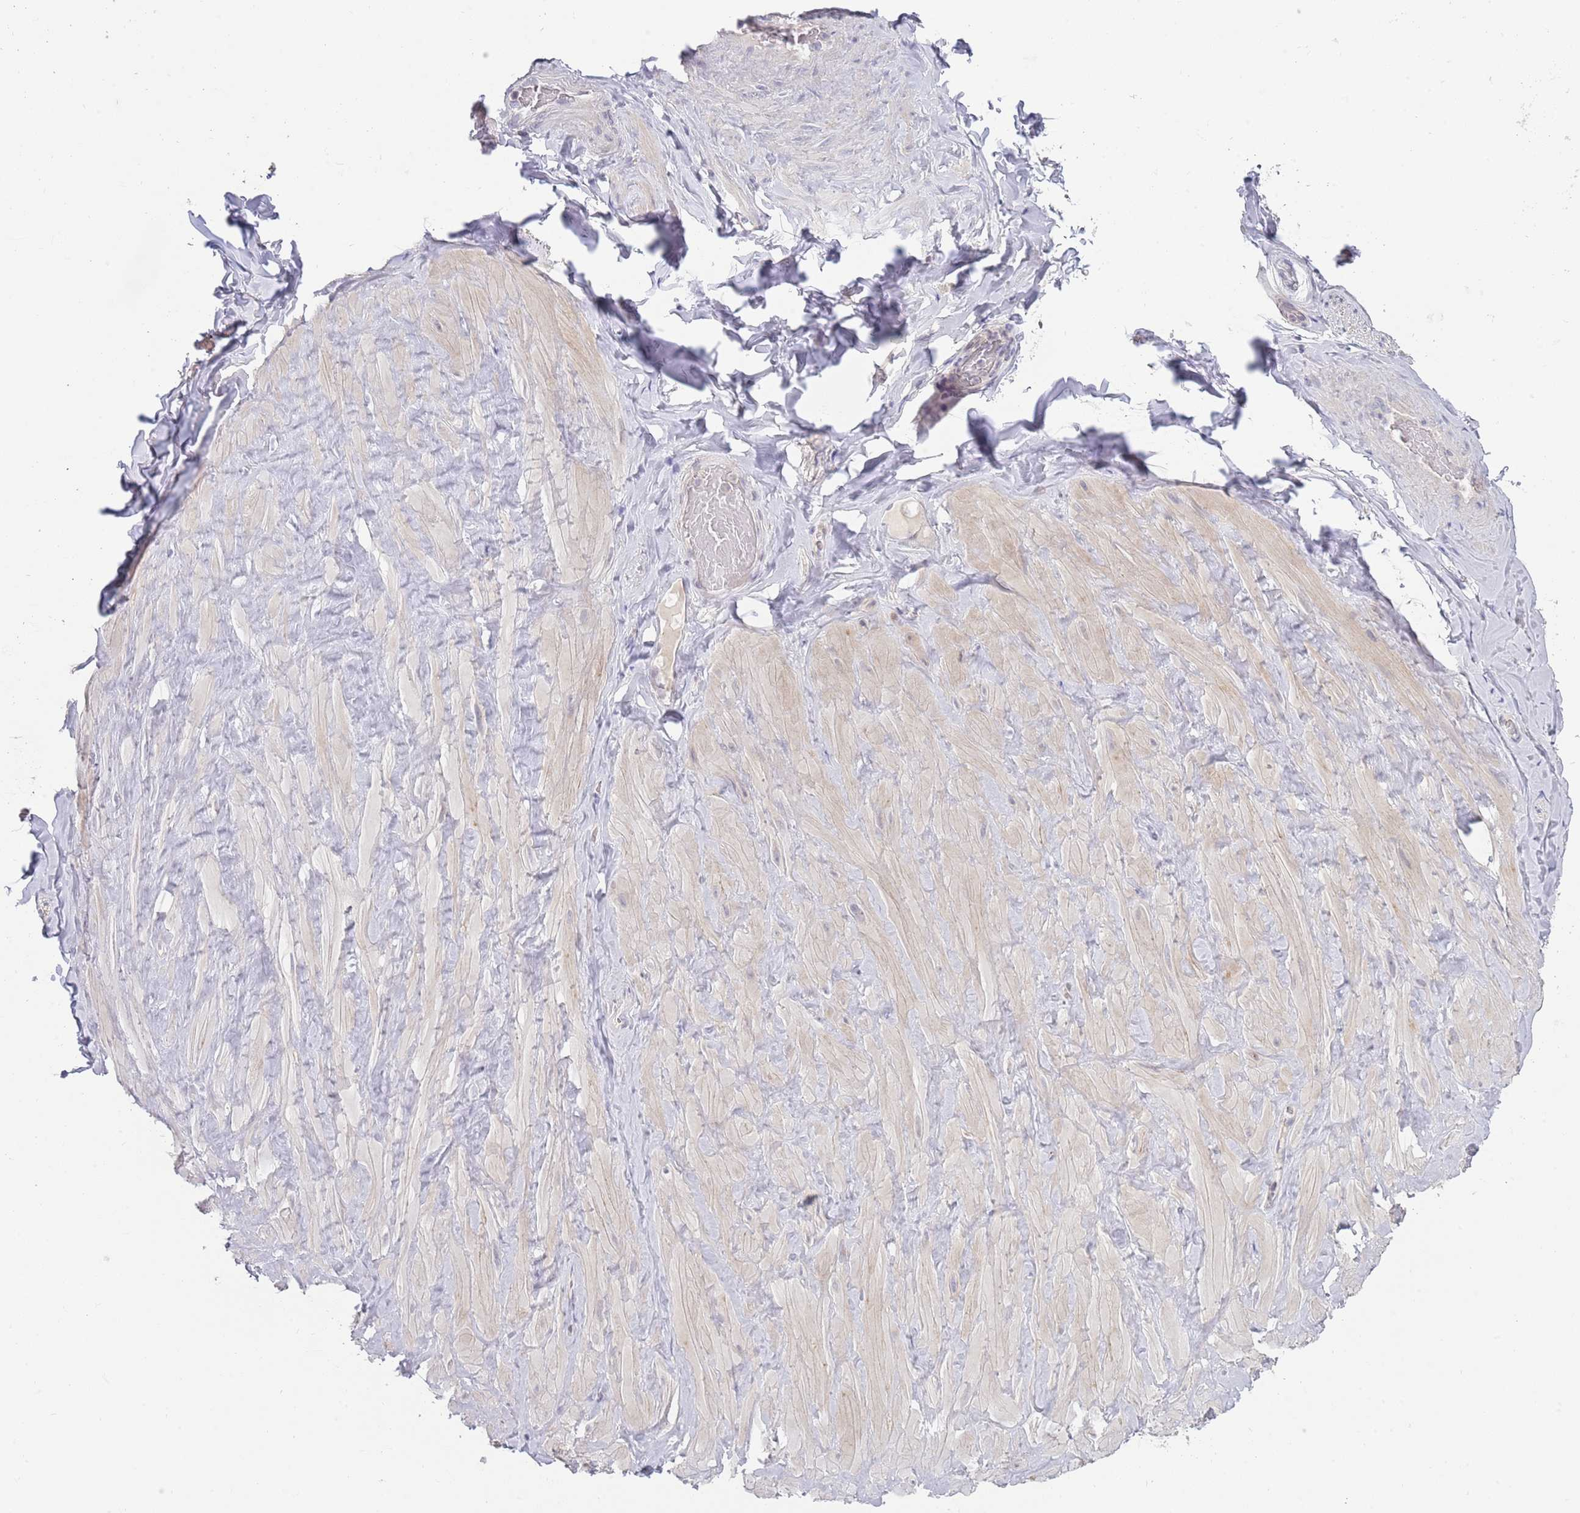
{"staining": {"intensity": "negative", "quantity": "none", "location": "none"}, "tissue": "soft tissue", "cell_type": "Chondrocytes", "image_type": "normal", "snomed": [{"axis": "morphology", "description": "Normal tissue, NOS"}, {"axis": "topography", "description": "Soft tissue"}, {"axis": "topography", "description": "Vascular tissue"}], "caption": "IHC micrograph of benign human soft tissue stained for a protein (brown), which shows no positivity in chondrocytes.", "gene": "PIMREG", "patient": {"sex": "male", "age": 41}}